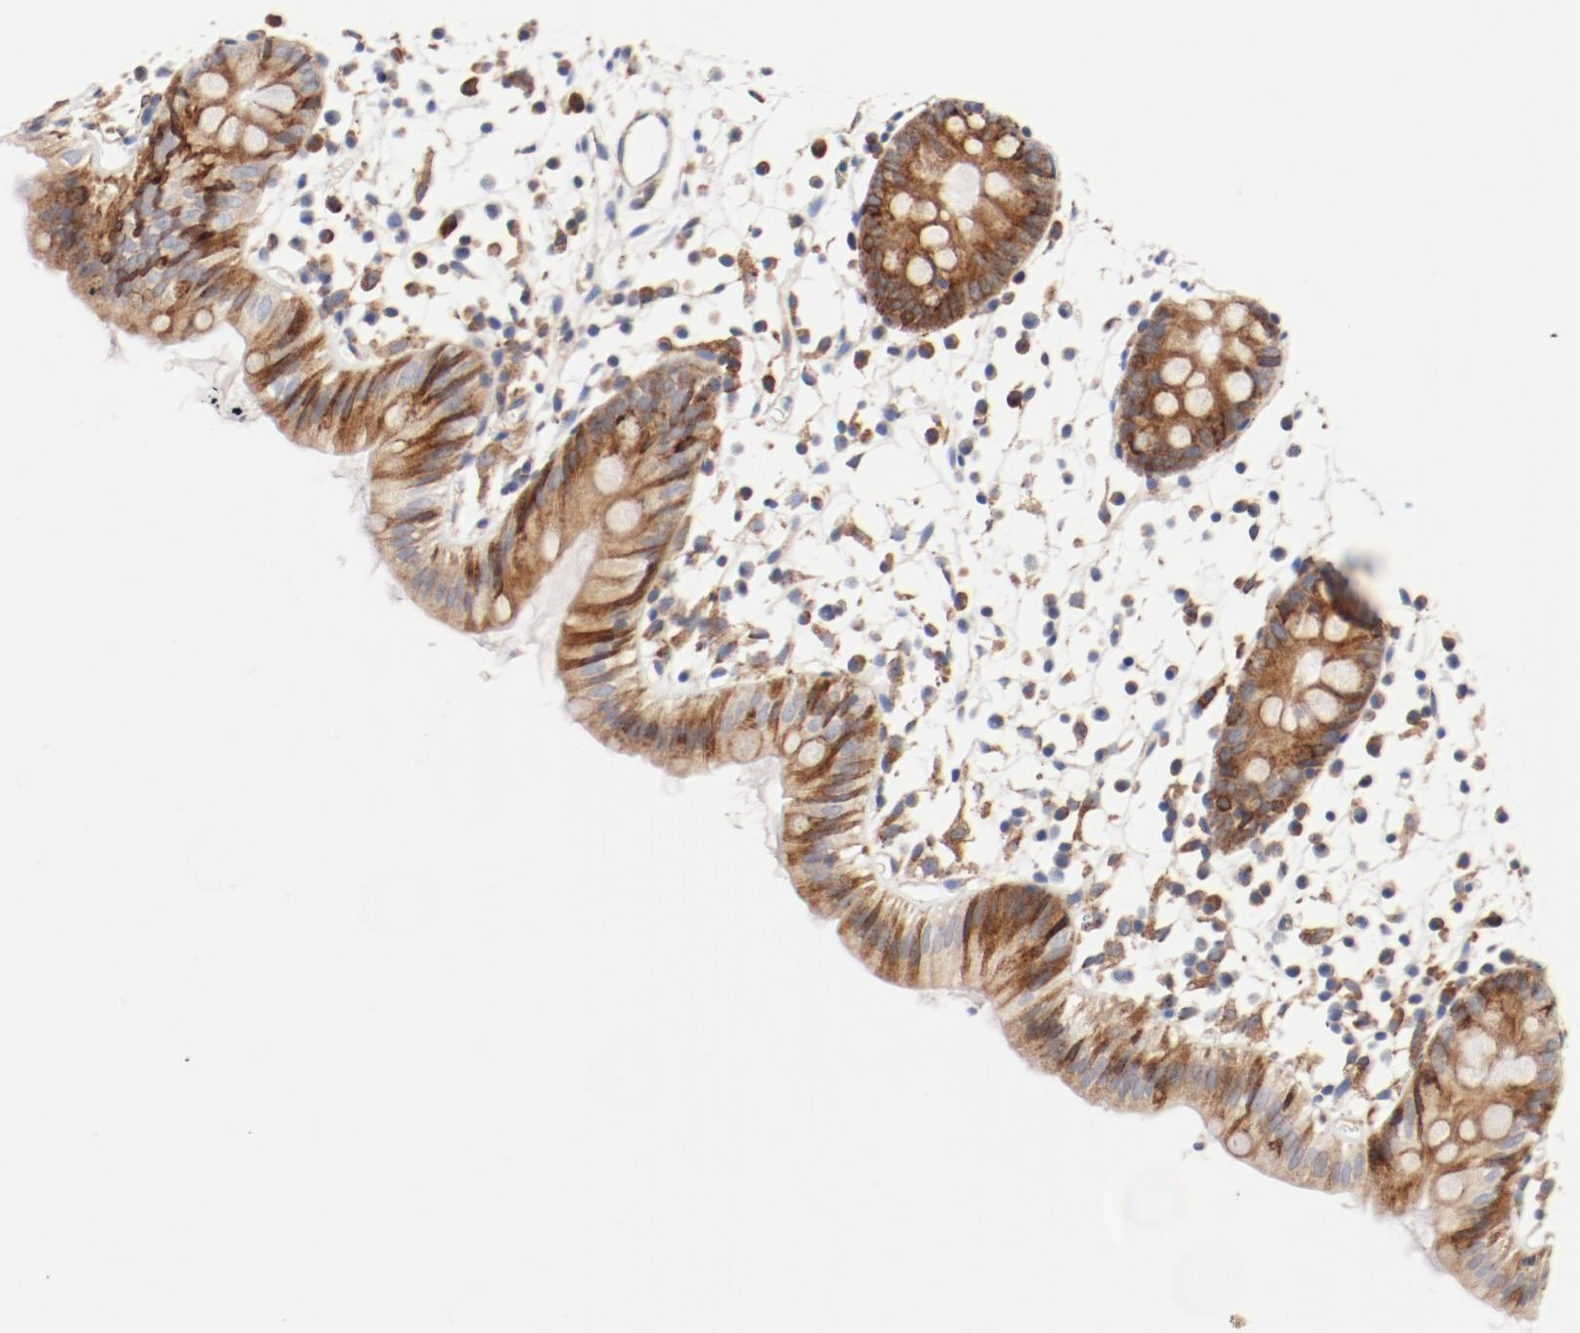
{"staining": {"intensity": "negative", "quantity": "none", "location": "none"}, "tissue": "colon", "cell_type": "Endothelial cells", "image_type": "normal", "snomed": [{"axis": "morphology", "description": "Normal tissue, NOS"}, {"axis": "topography", "description": "Colon"}], "caption": "This is an immunohistochemistry (IHC) photomicrograph of normal colon. There is no expression in endothelial cells.", "gene": "PDPK1", "patient": {"sex": "male", "age": 14}}